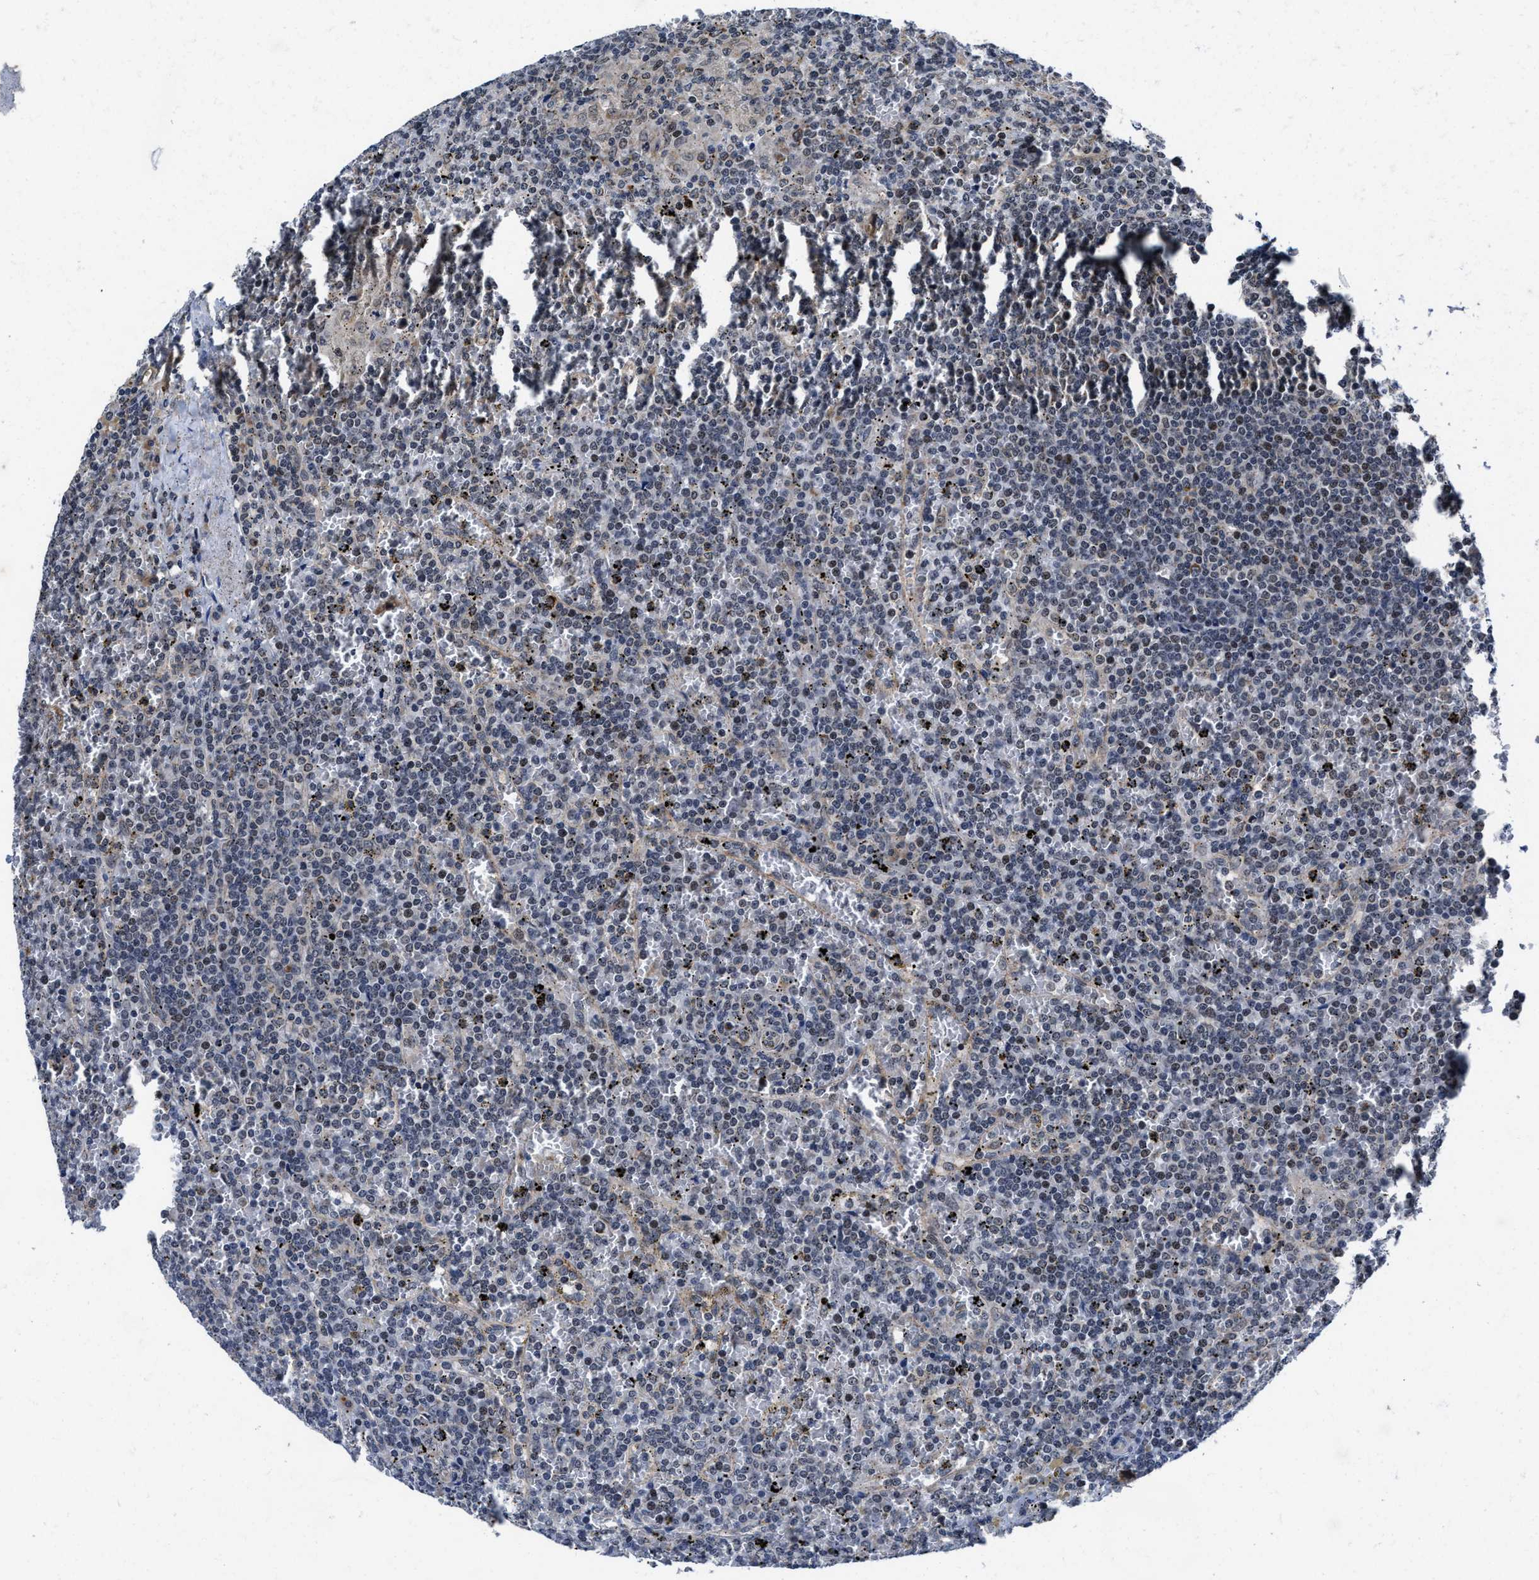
{"staining": {"intensity": "negative", "quantity": "none", "location": "none"}, "tissue": "lymphoma", "cell_type": "Tumor cells", "image_type": "cancer", "snomed": [{"axis": "morphology", "description": "Malignant lymphoma, non-Hodgkin's type, Low grade"}, {"axis": "topography", "description": "Spleen"}], "caption": "A high-resolution histopathology image shows IHC staining of lymphoma, which reveals no significant staining in tumor cells. (DAB immunohistochemistry (IHC), high magnification).", "gene": "TMEM53", "patient": {"sex": "female", "age": 19}}